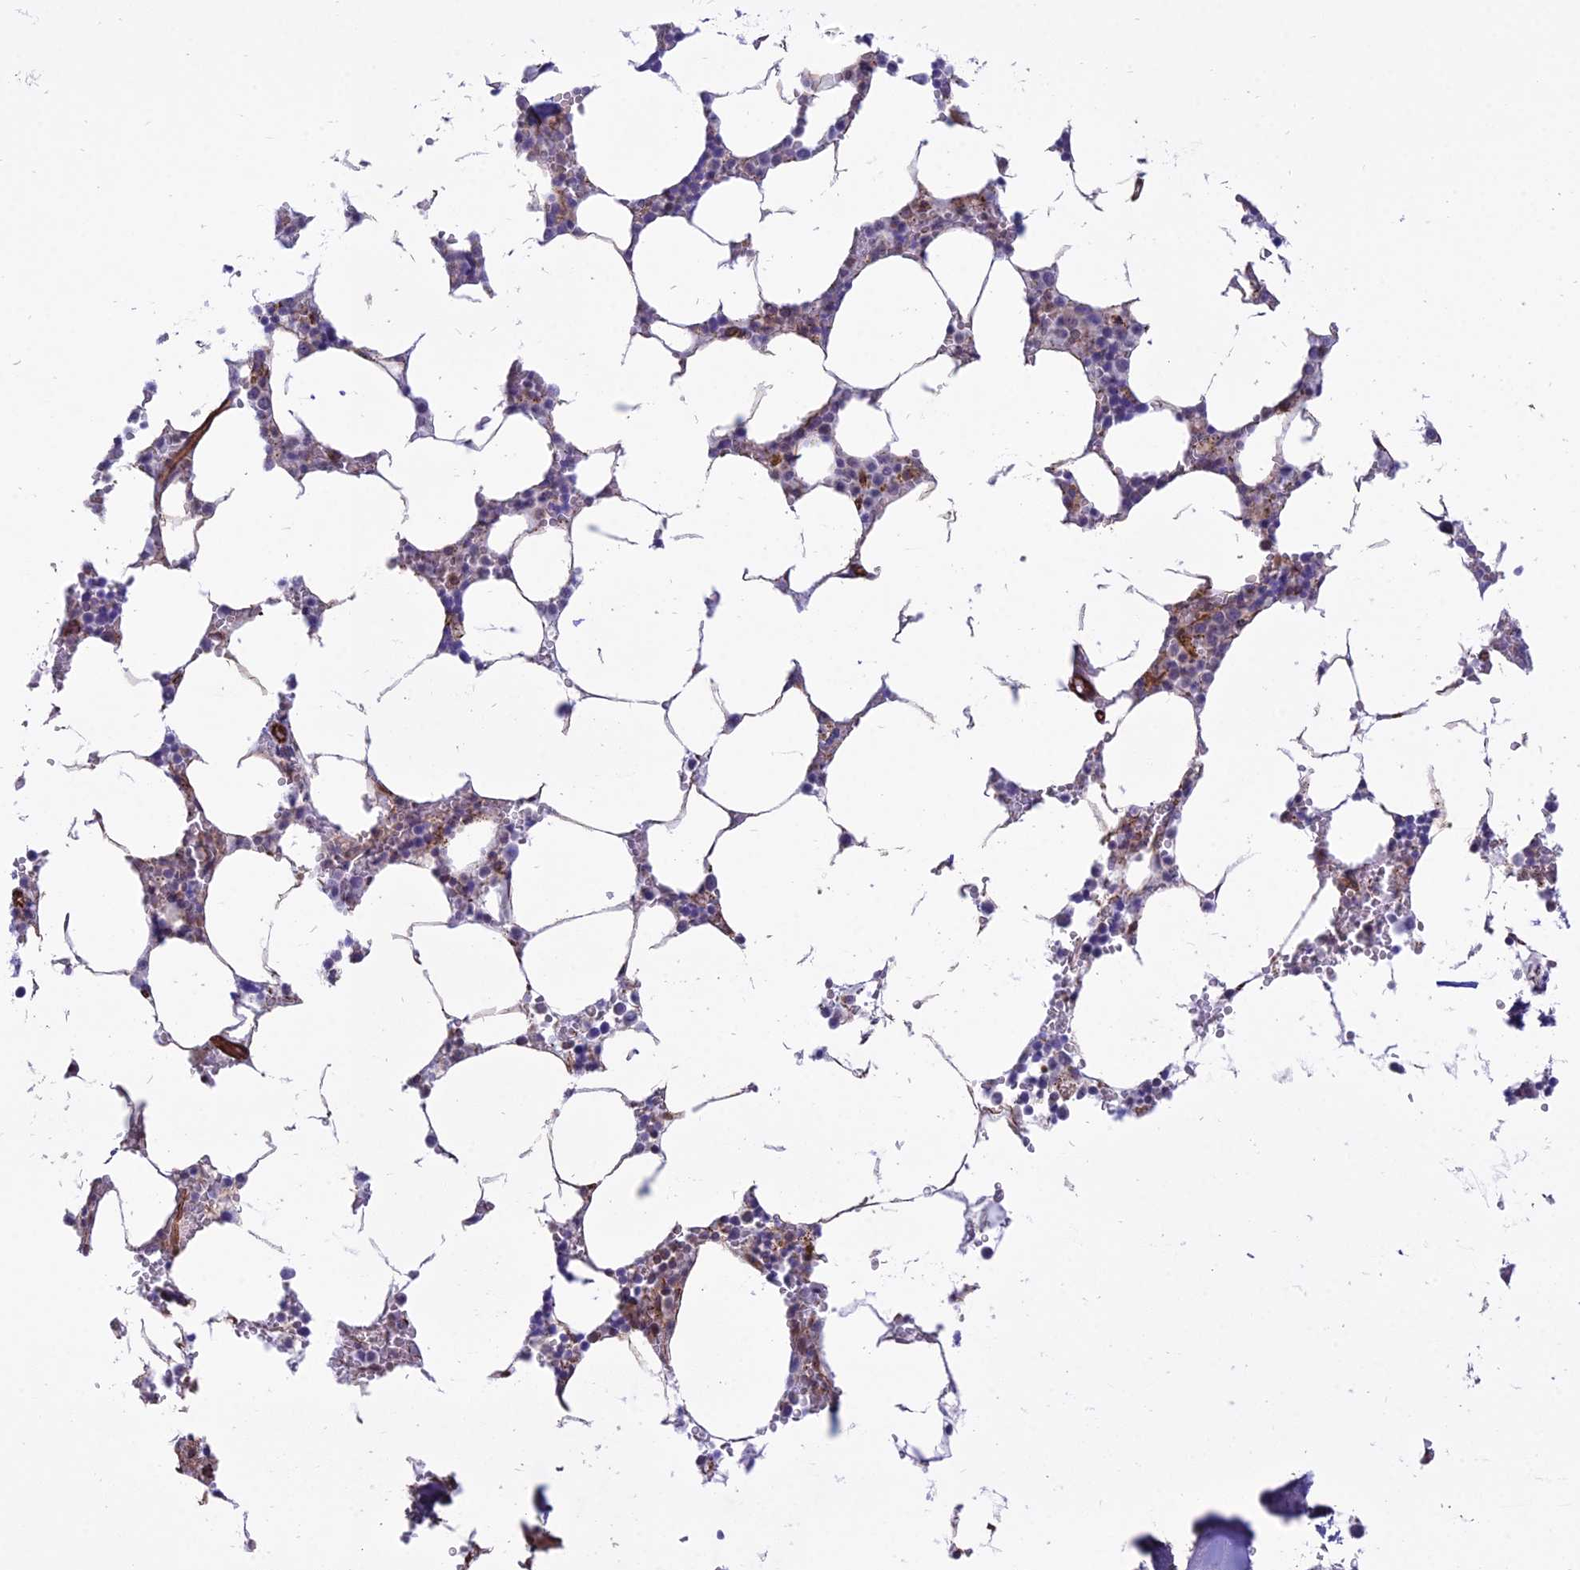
{"staining": {"intensity": "moderate", "quantity": "<25%", "location": "cytoplasmic/membranous"}, "tissue": "bone marrow", "cell_type": "Hematopoietic cells", "image_type": "normal", "snomed": [{"axis": "morphology", "description": "Normal tissue, NOS"}, {"axis": "topography", "description": "Bone marrow"}], "caption": "Protein analysis of unremarkable bone marrow shows moderate cytoplasmic/membranous staining in about <25% of hematopoietic cells. The staining was performed using DAB, with brown indicating positive protein expression. Nuclei are stained blue with hematoxylin.", "gene": "SAPCD2", "patient": {"sex": "male", "age": 70}}